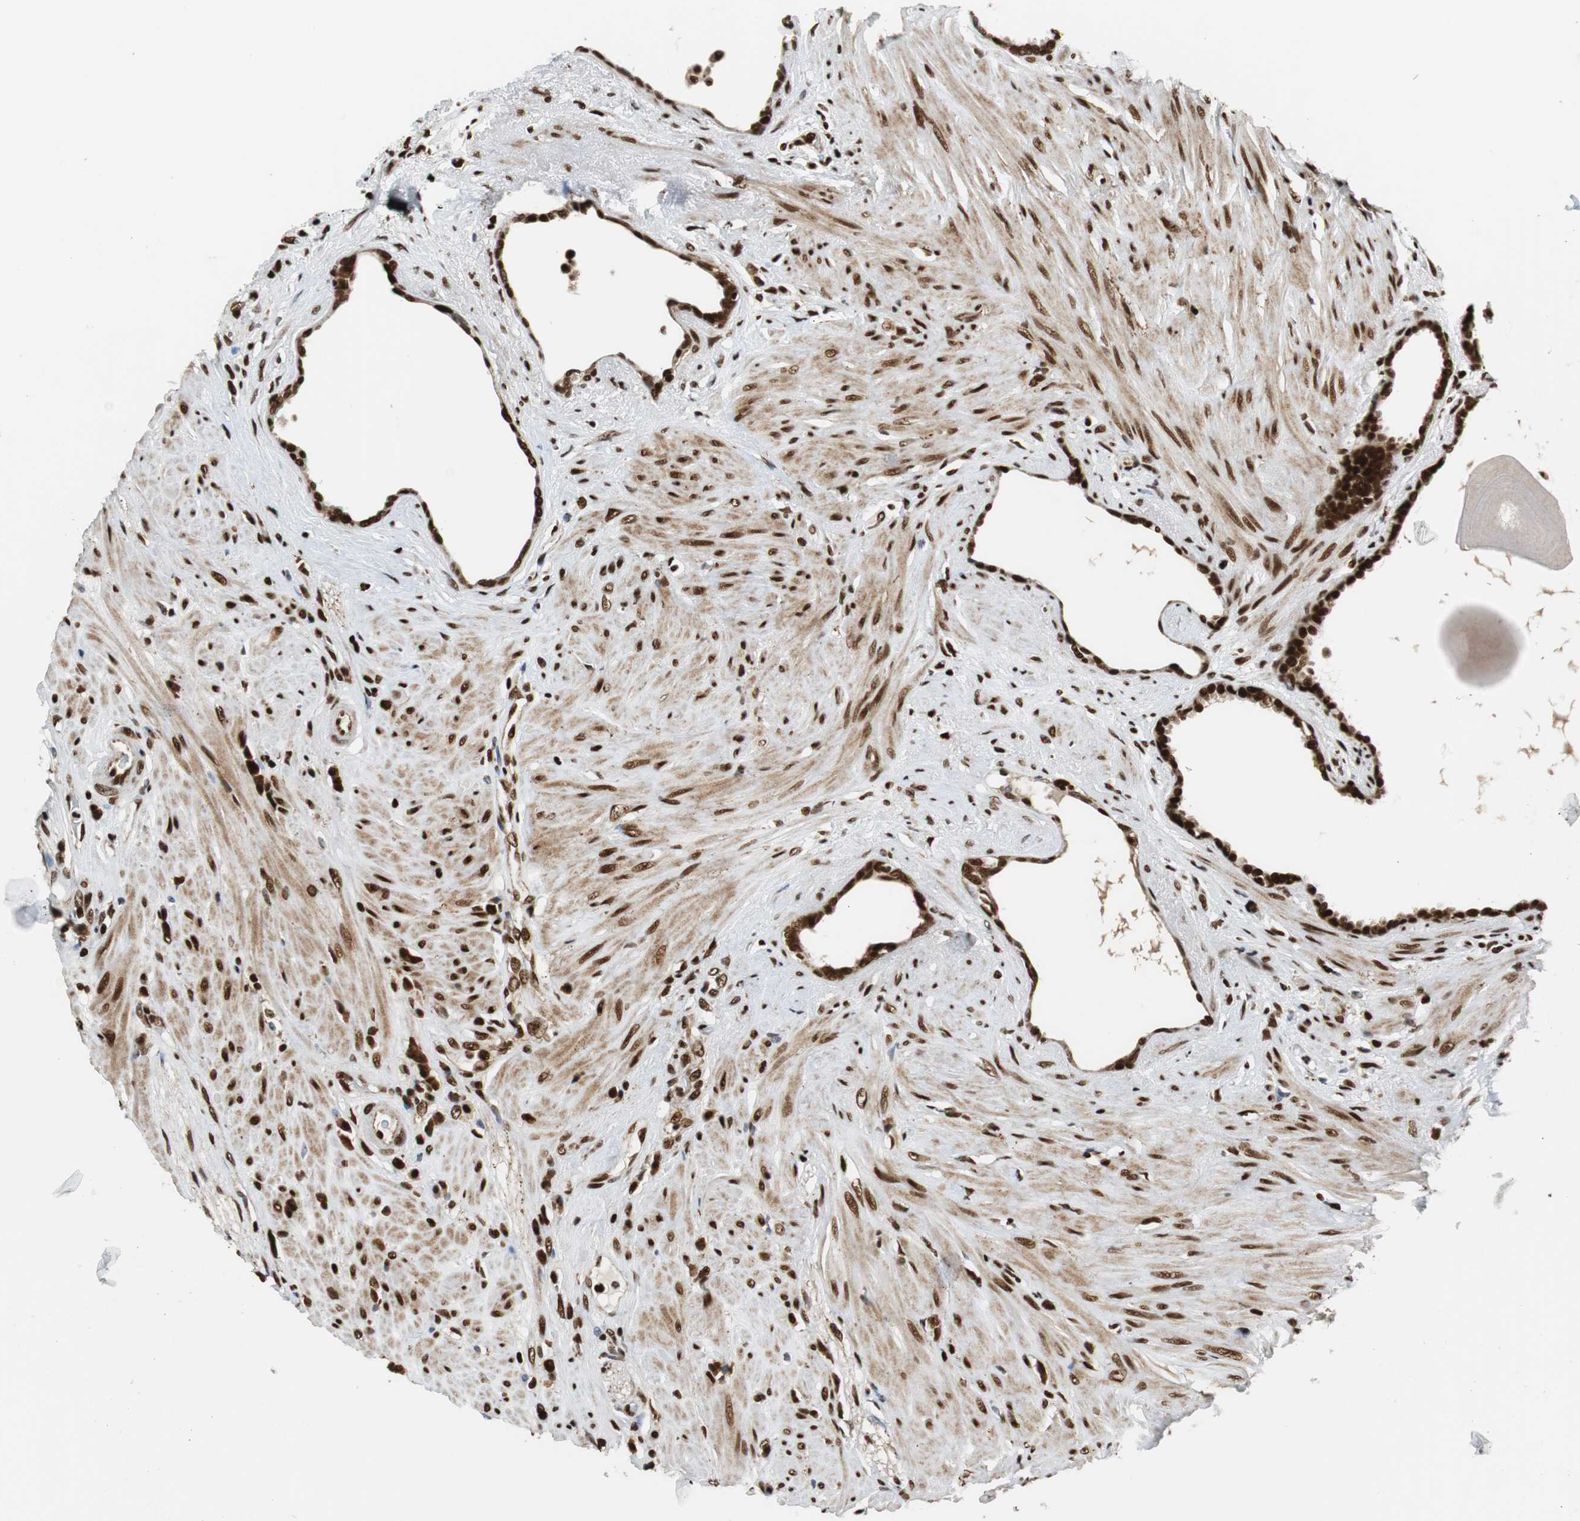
{"staining": {"intensity": "strong", "quantity": ">75%", "location": "nuclear"}, "tissue": "seminal vesicle", "cell_type": "Glandular cells", "image_type": "normal", "snomed": [{"axis": "morphology", "description": "Normal tissue, NOS"}, {"axis": "topography", "description": "Seminal veicle"}], "caption": "Protein expression analysis of unremarkable seminal vesicle displays strong nuclear positivity in approximately >75% of glandular cells.", "gene": "HDAC1", "patient": {"sex": "male", "age": 61}}